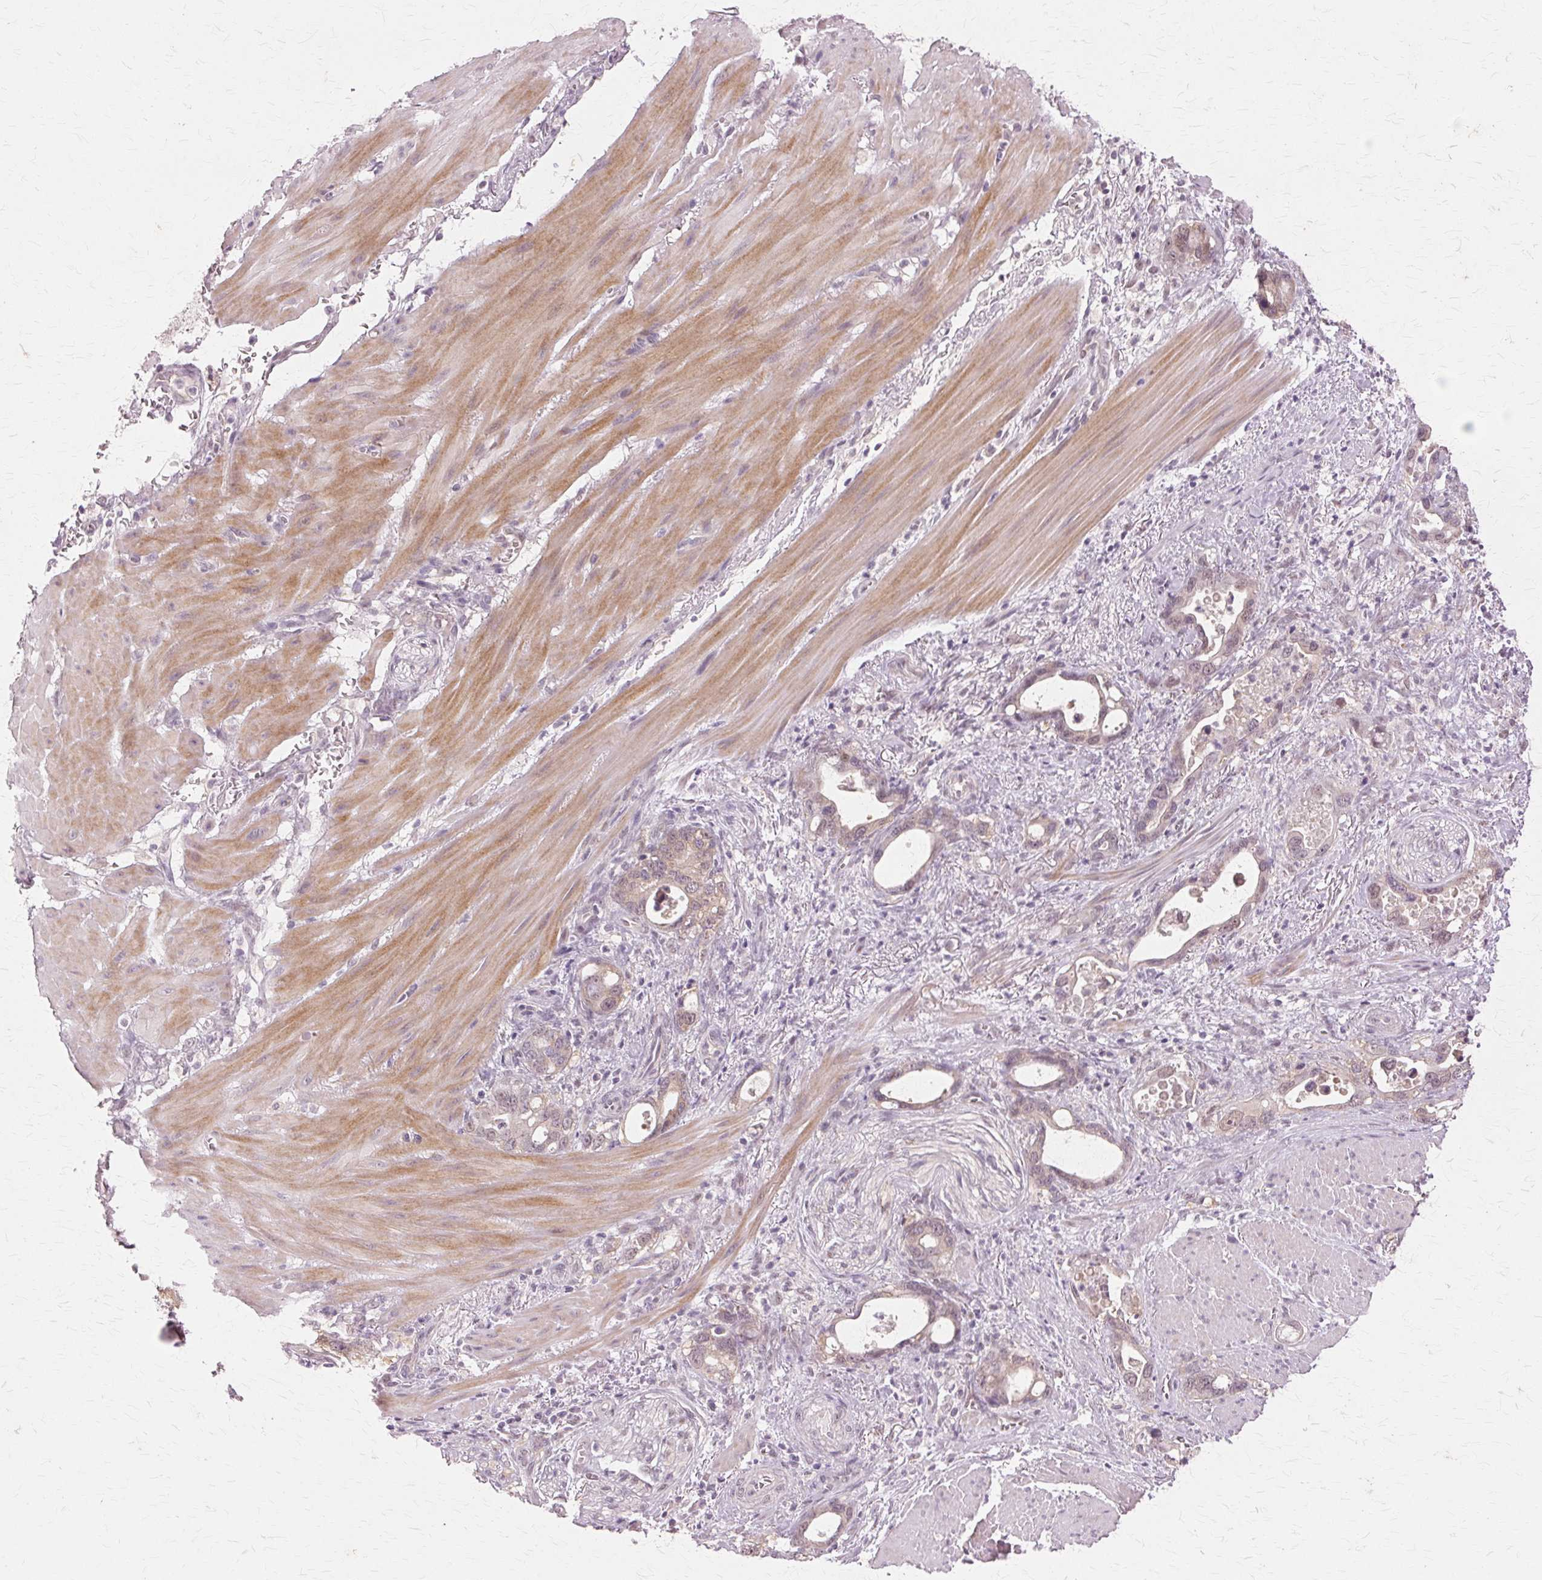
{"staining": {"intensity": "weak", "quantity": "25%-75%", "location": "nuclear"}, "tissue": "stomach cancer", "cell_type": "Tumor cells", "image_type": "cancer", "snomed": [{"axis": "morphology", "description": "Normal tissue, NOS"}, {"axis": "morphology", "description": "Adenocarcinoma, NOS"}, {"axis": "topography", "description": "Esophagus"}, {"axis": "topography", "description": "Stomach, upper"}], "caption": "About 25%-75% of tumor cells in stomach cancer (adenocarcinoma) reveal weak nuclear protein positivity as visualized by brown immunohistochemical staining.", "gene": "PRMT5", "patient": {"sex": "male", "age": 74}}